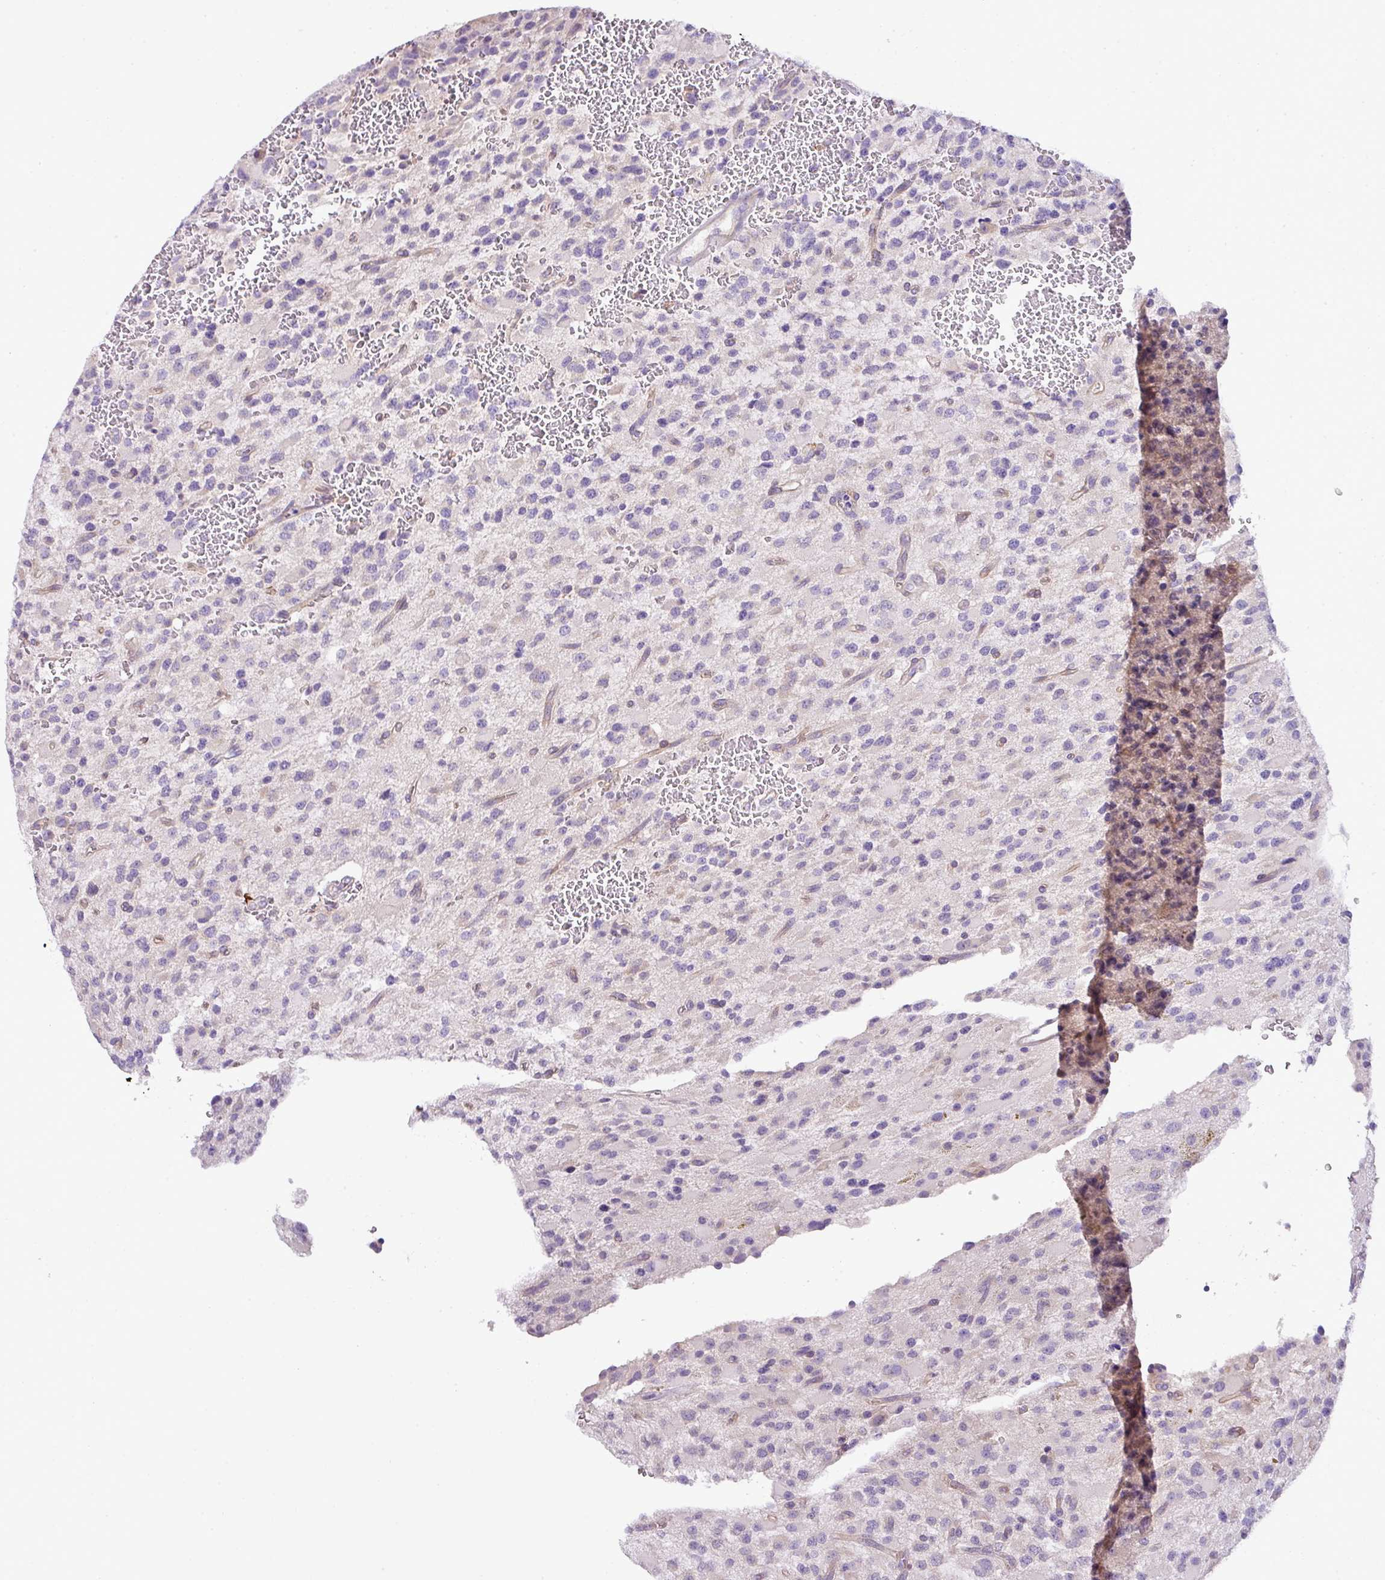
{"staining": {"intensity": "negative", "quantity": "none", "location": "none"}, "tissue": "glioma", "cell_type": "Tumor cells", "image_type": "cancer", "snomed": [{"axis": "morphology", "description": "Glioma, malignant, High grade"}, {"axis": "topography", "description": "Brain"}], "caption": "This is a histopathology image of immunohistochemistry (IHC) staining of glioma, which shows no positivity in tumor cells. The staining is performed using DAB (3,3'-diaminobenzidine) brown chromogen with nuclei counter-stained in using hematoxylin.", "gene": "PARD6G", "patient": {"sex": "male", "age": 34}}